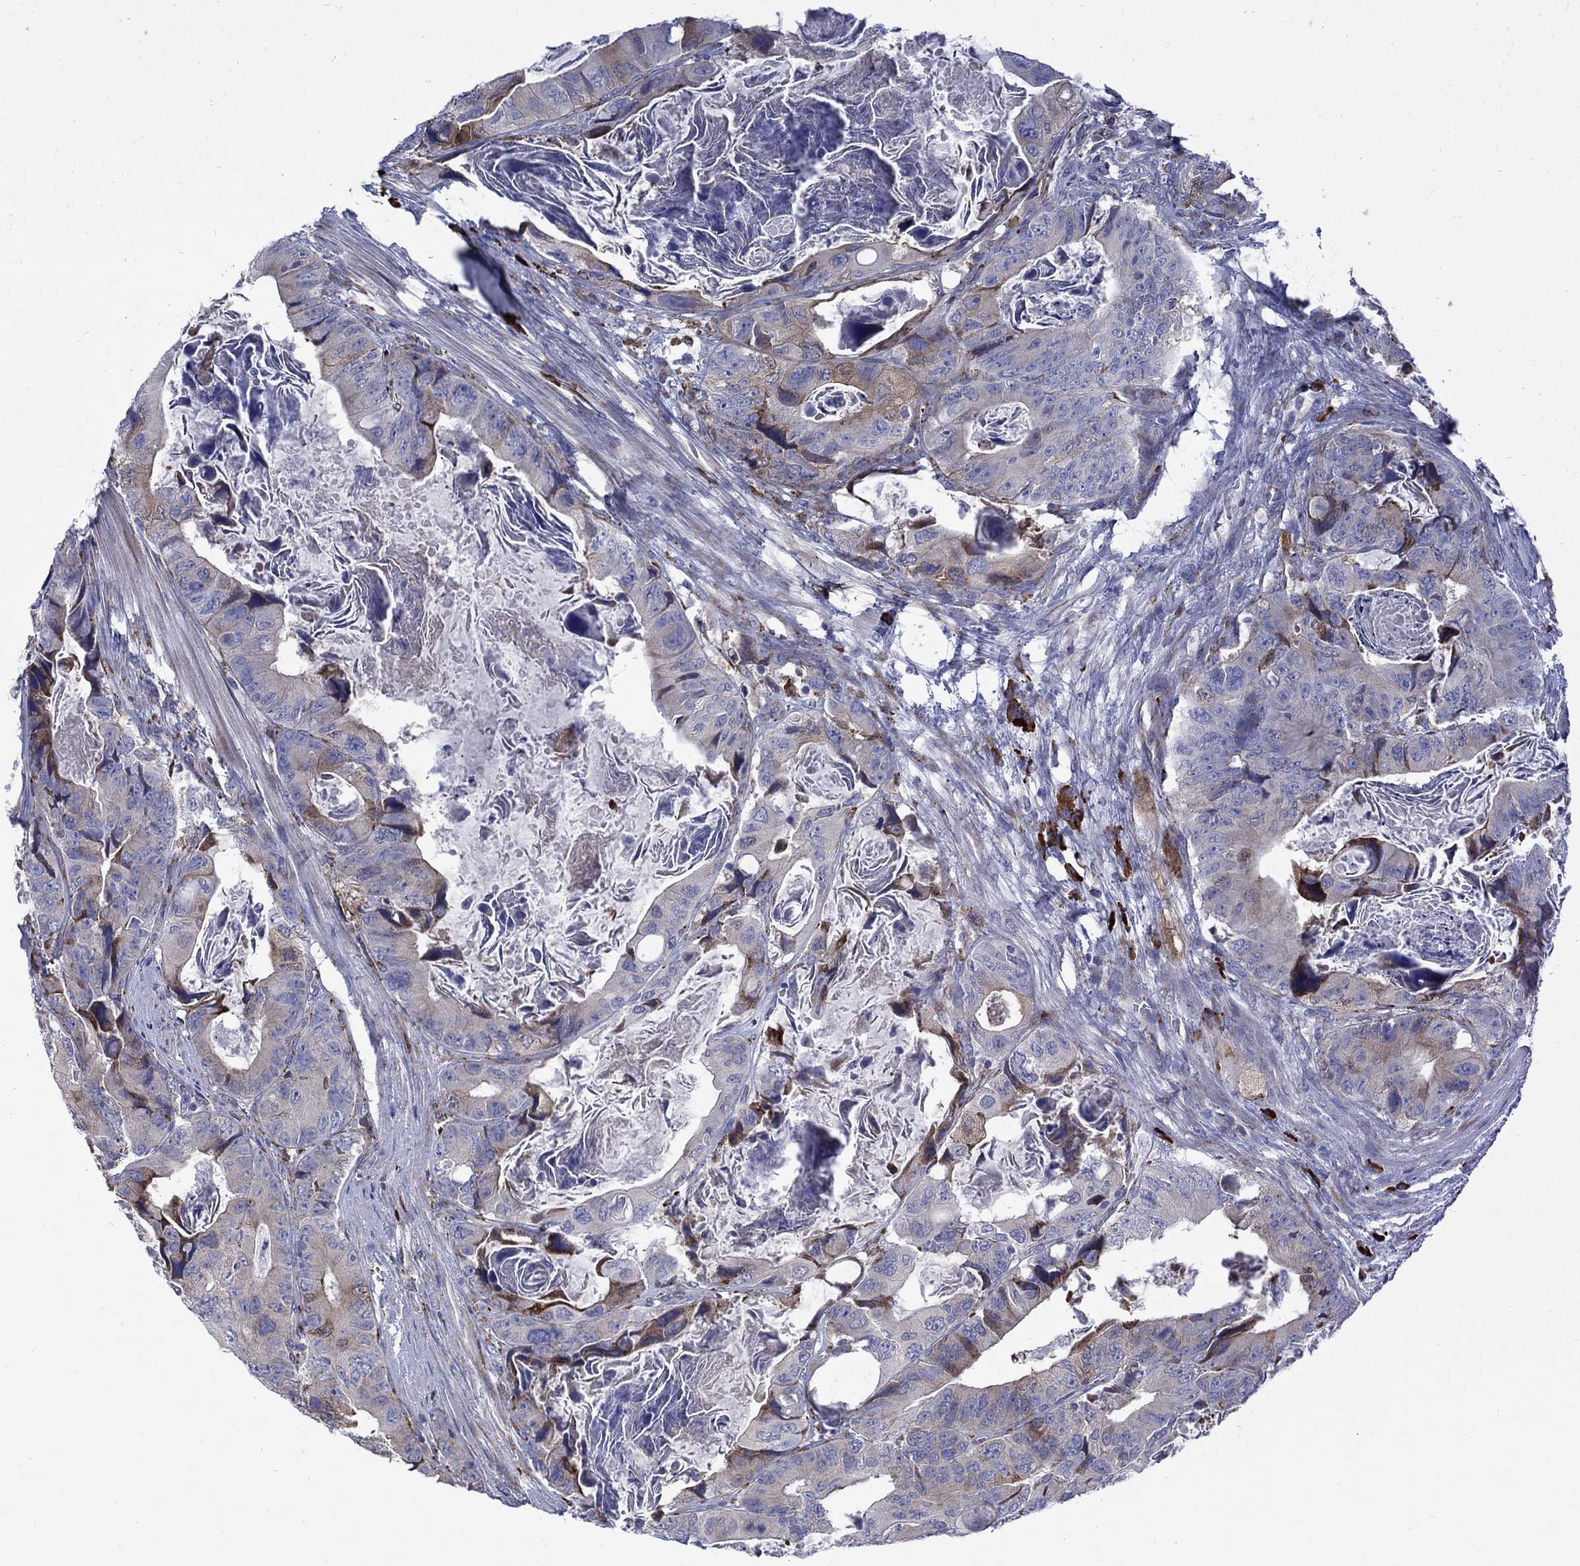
{"staining": {"intensity": "moderate", "quantity": "<25%", "location": "cytoplasmic/membranous"}, "tissue": "colorectal cancer", "cell_type": "Tumor cells", "image_type": "cancer", "snomed": [{"axis": "morphology", "description": "Adenocarcinoma, NOS"}, {"axis": "topography", "description": "Rectum"}], "caption": "Moderate cytoplasmic/membranous protein expression is seen in about <25% of tumor cells in adenocarcinoma (colorectal).", "gene": "ASNS", "patient": {"sex": "male", "age": 64}}